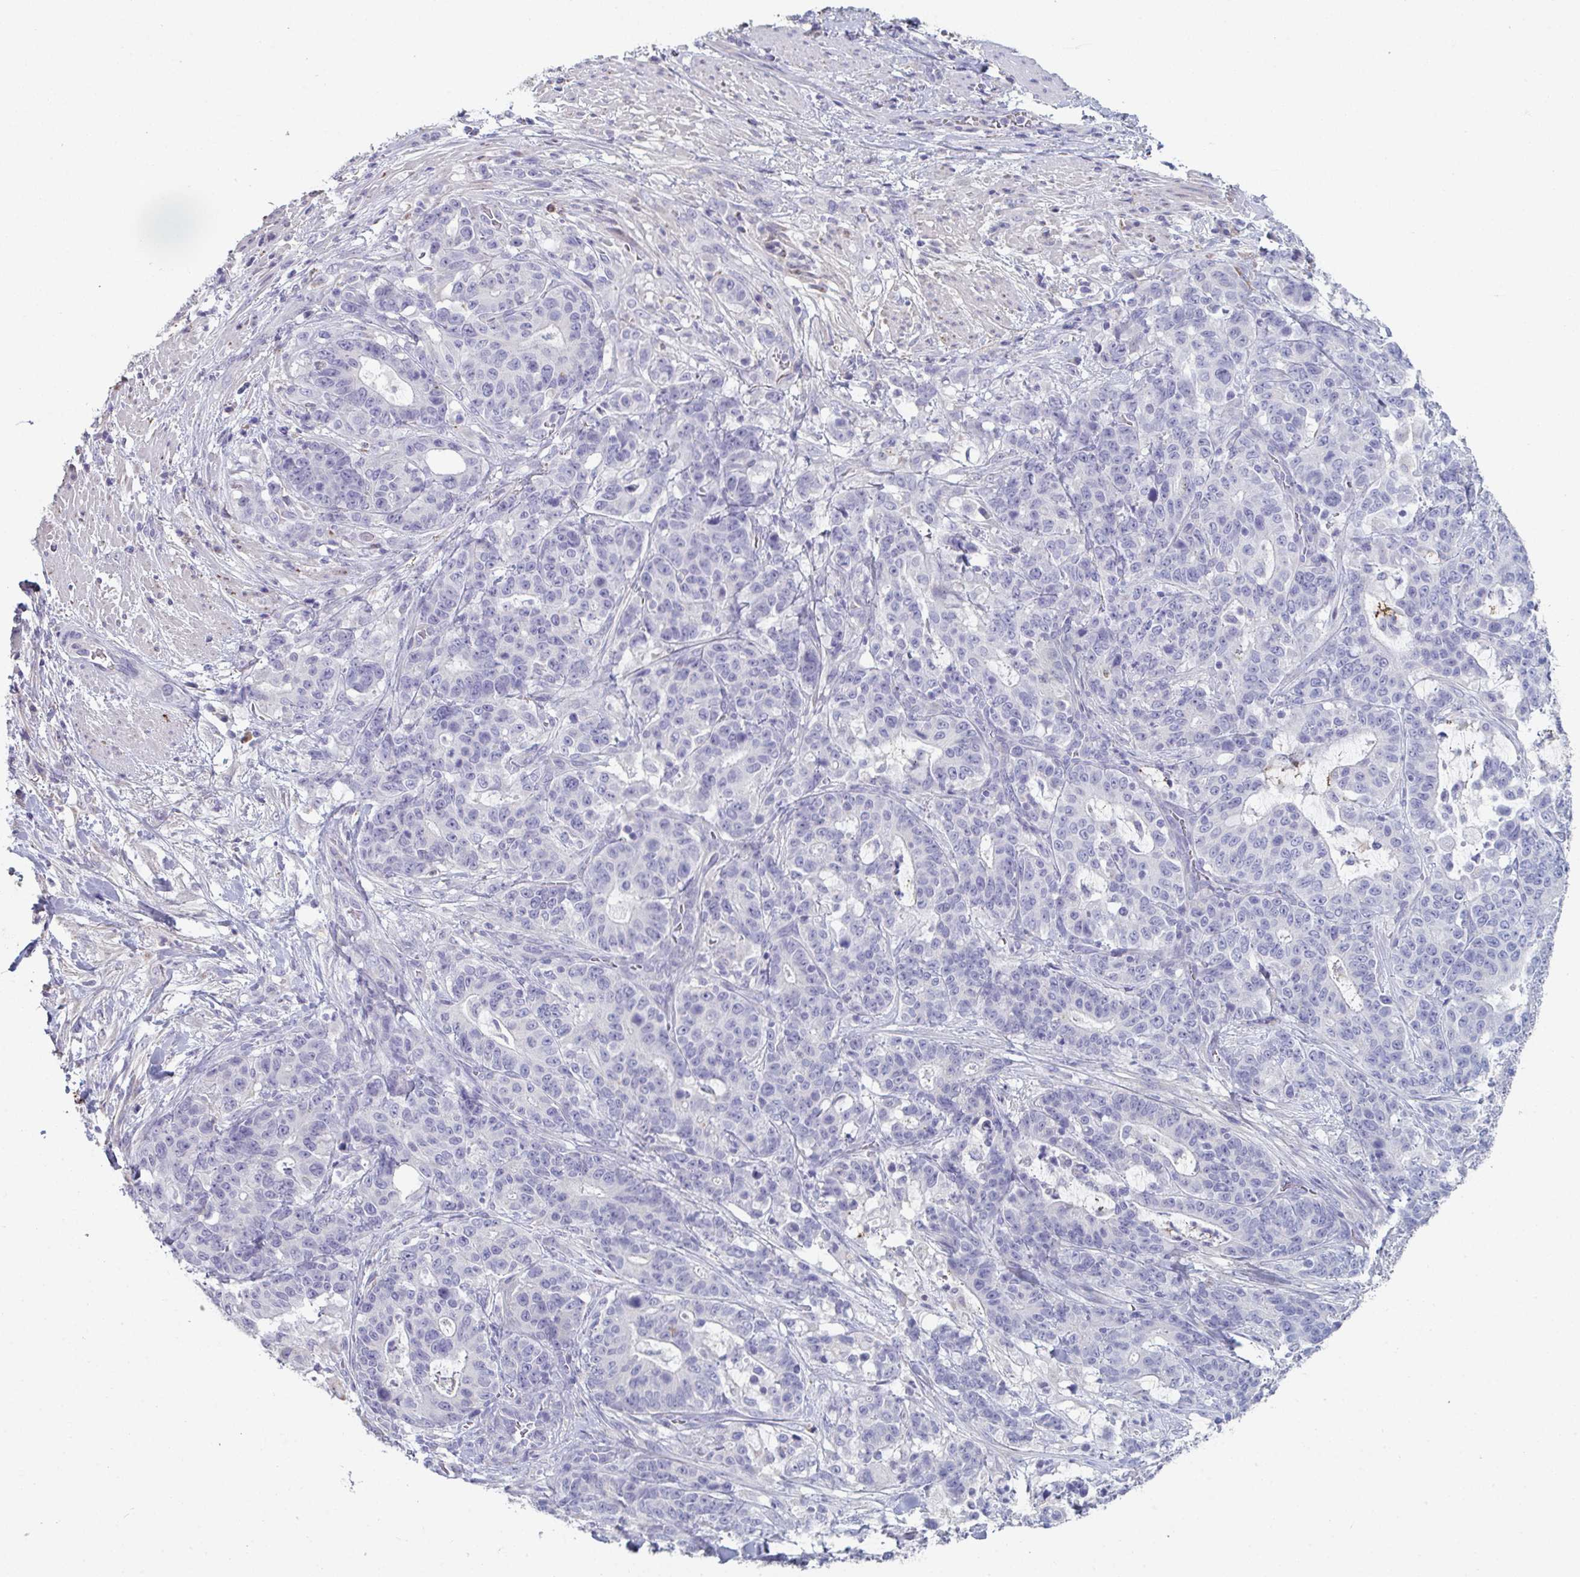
{"staining": {"intensity": "negative", "quantity": "none", "location": "none"}, "tissue": "stomach cancer", "cell_type": "Tumor cells", "image_type": "cancer", "snomed": [{"axis": "morphology", "description": "Normal tissue, NOS"}, {"axis": "morphology", "description": "Adenocarcinoma, NOS"}, {"axis": "topography", "description": "Stomach"}], "caption": "This image is of stomach adenocarcinoma stained with IHC to label a protein in brown with the nuclei are counter-stained blue. There is no positivity in tumor cells. (DAB immunohistochemistry (IHC) visualized using brightfield microscopy, high magnification).", "gene": "ADAM21", "patient": {"sex": "female", "age": 64}}